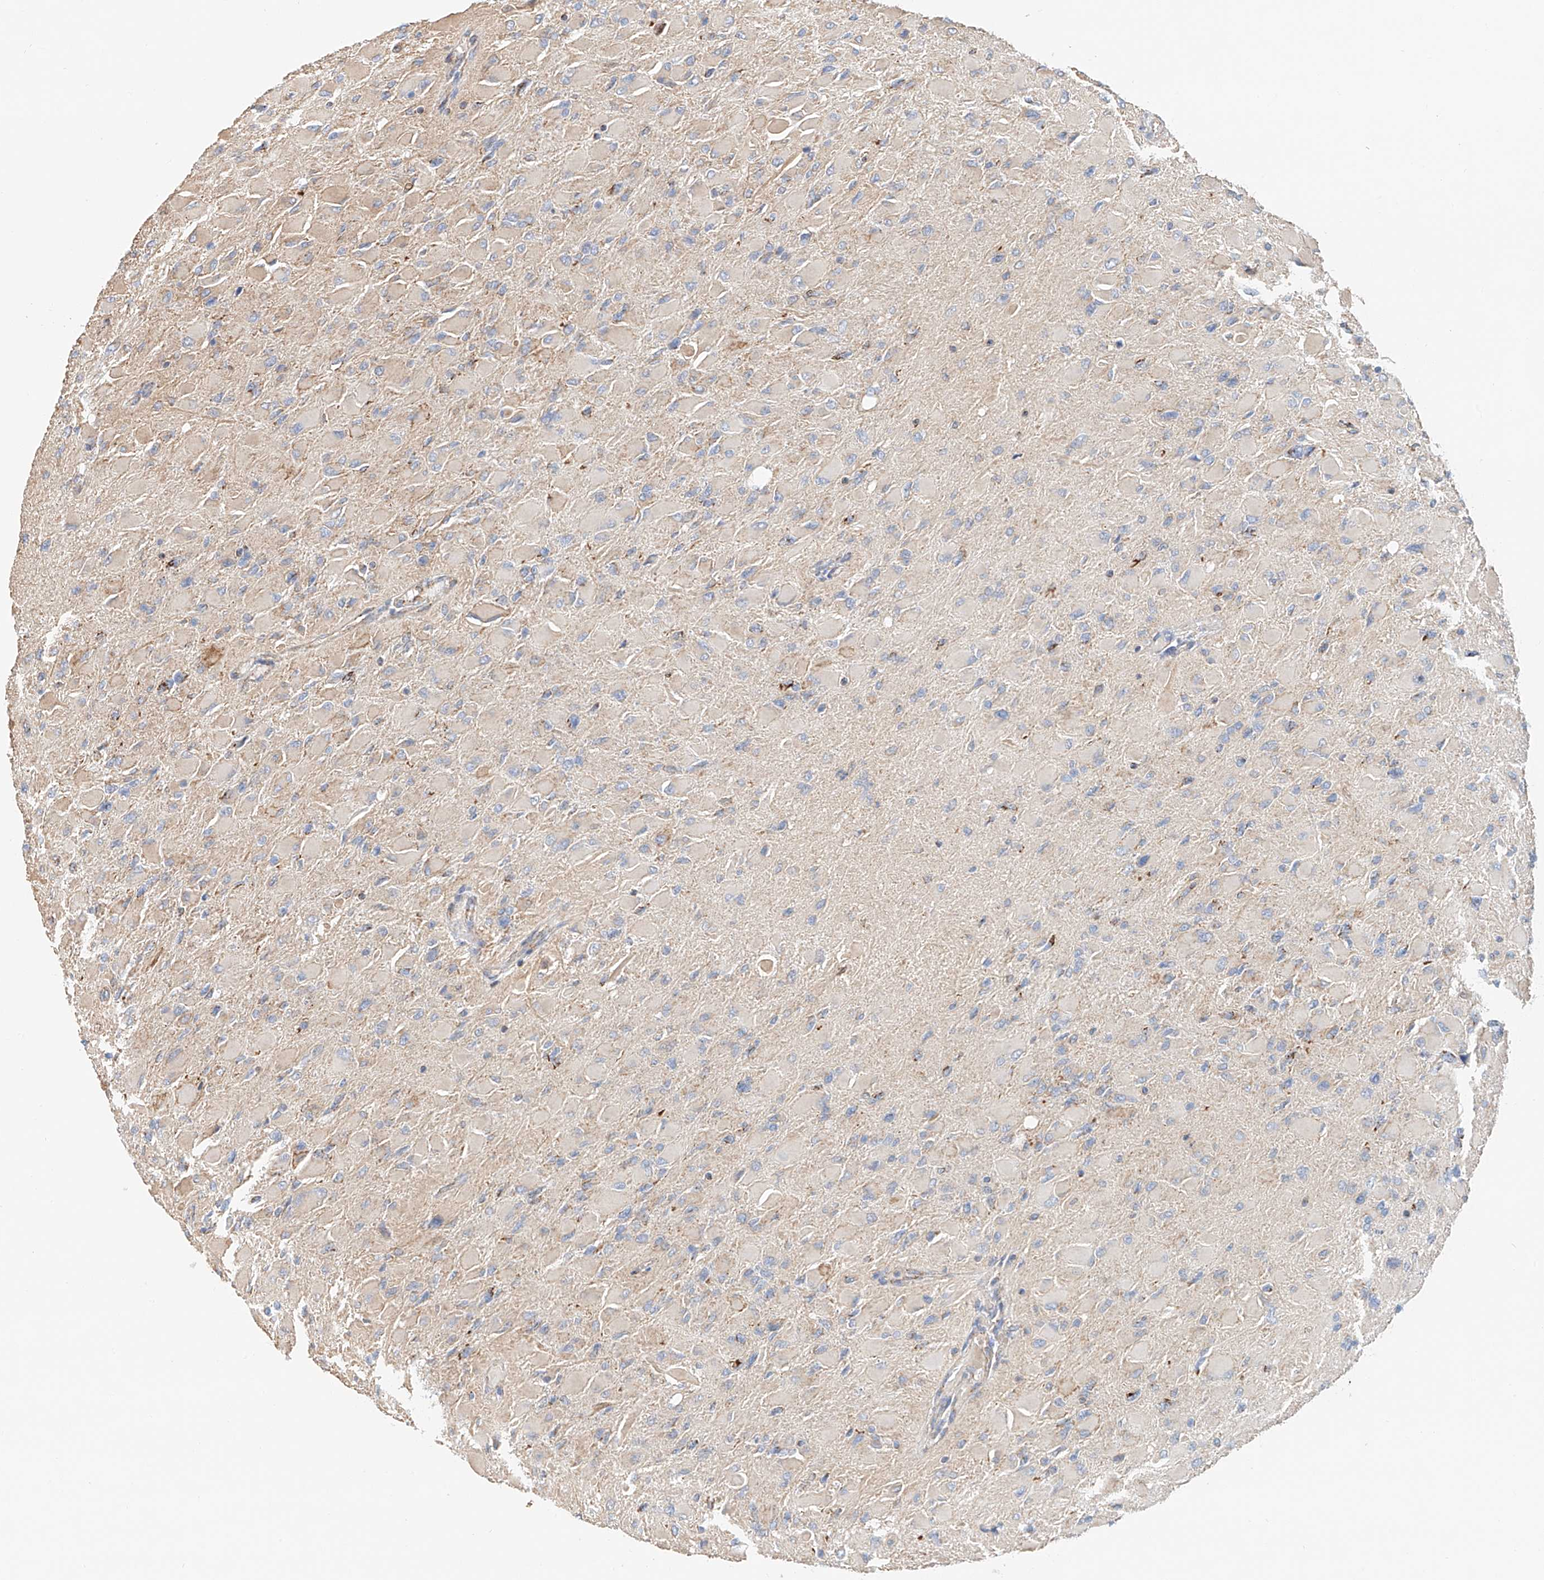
{"staining": {"intensity": "negative", "quantity": "none", "location": "none"}, "tissue": "glioma", "cell_type": "Tumor cells", "image_type": "cancer", "snomed": [{"axis": "morphology", "description": "Glioma, malignant, High grade"}, {"axis": "topography", "description": "Cerebral cortex"}], "caption": "IHC photomicrograph of malignant glioma (high-grade) stained for a protein (brown), which reveals no staining in tumor cells.", "gene": "NDUFV3", "patient": {"sex": "female", "age": 36}}